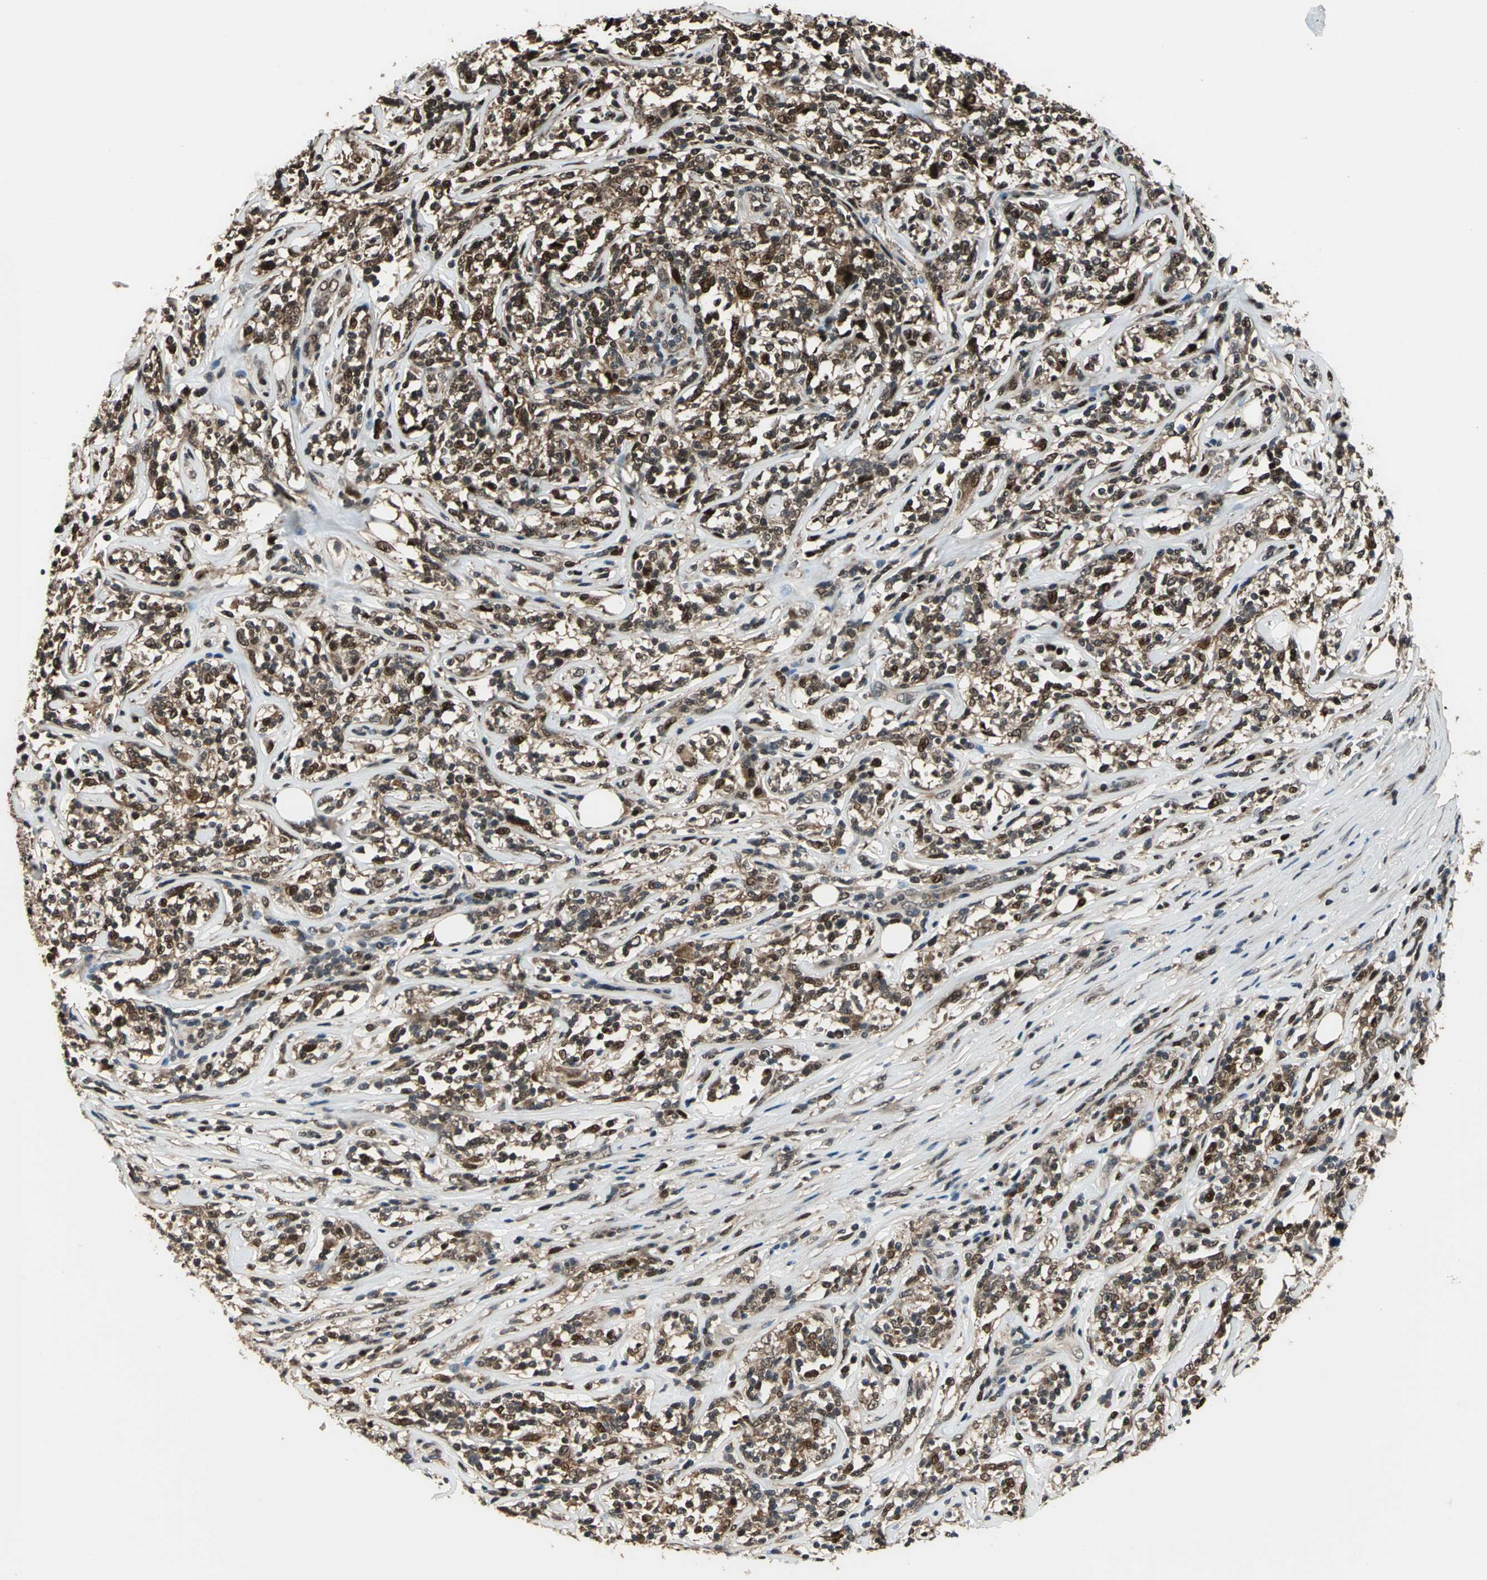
{"staining": {"intensity": "strong", "quantity": ">75%", "location": "nuclear"}, "tissue": "lymphoma", "cell_type": "Tumor cells", "image_type": "cancer", "snomed": [{"axis": "morphology", "description": "Malignant lymphoma, non-Hodgkin's type, High grade"}, {"axis": "topography", "description": "Lymph node"}], "caption": "Malignant lymphoma, non-Hodgkin's type (high-grade) stained with DAB immunohistochemistry (IHC) reveals high levels of strong nuclear positivity in approximately >75% of tumor cells.", "gene": "MIS18BP1", "patient": {"sex": "female", "age": 84}}